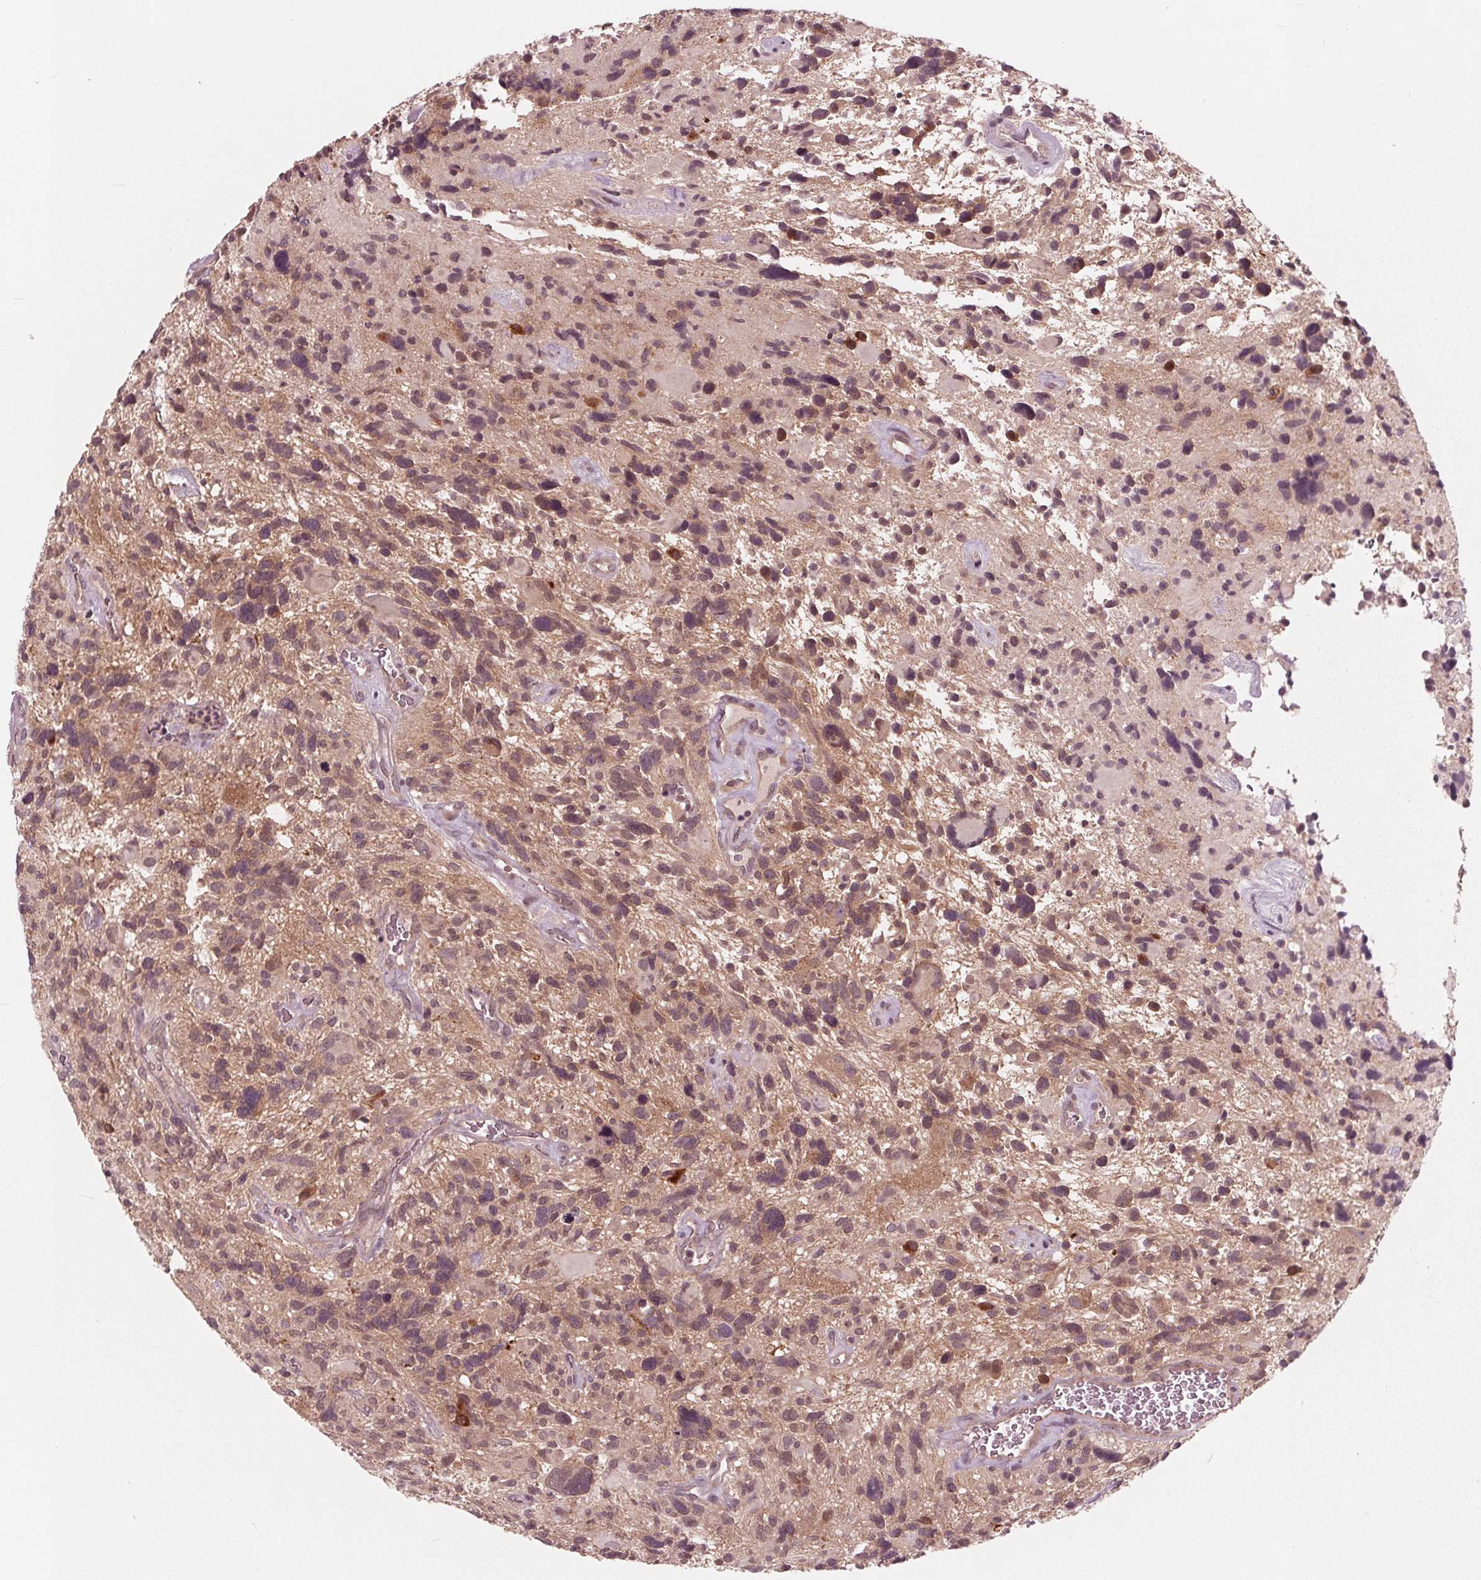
{"staining": {"intensity": "weak", "quantity": ">75%", "location": "cytoplasmic/membranous"}, "tissue": "glioma", "cell_type": "Tumor cells", "image_type": "cancer", "snomed": [{"axis": "morphology", "description": "Glioma, malignant, High grade"}, {"axis": "topography", "description": "Brain"}], "caption": "Protein staining by immunohistochemistry displays weak cytoplasmic/membranous positivity in about >75% of tumor cells in glioma.", "gene": "UBALD1", "patient": {"sex": "male", "age": 49}}